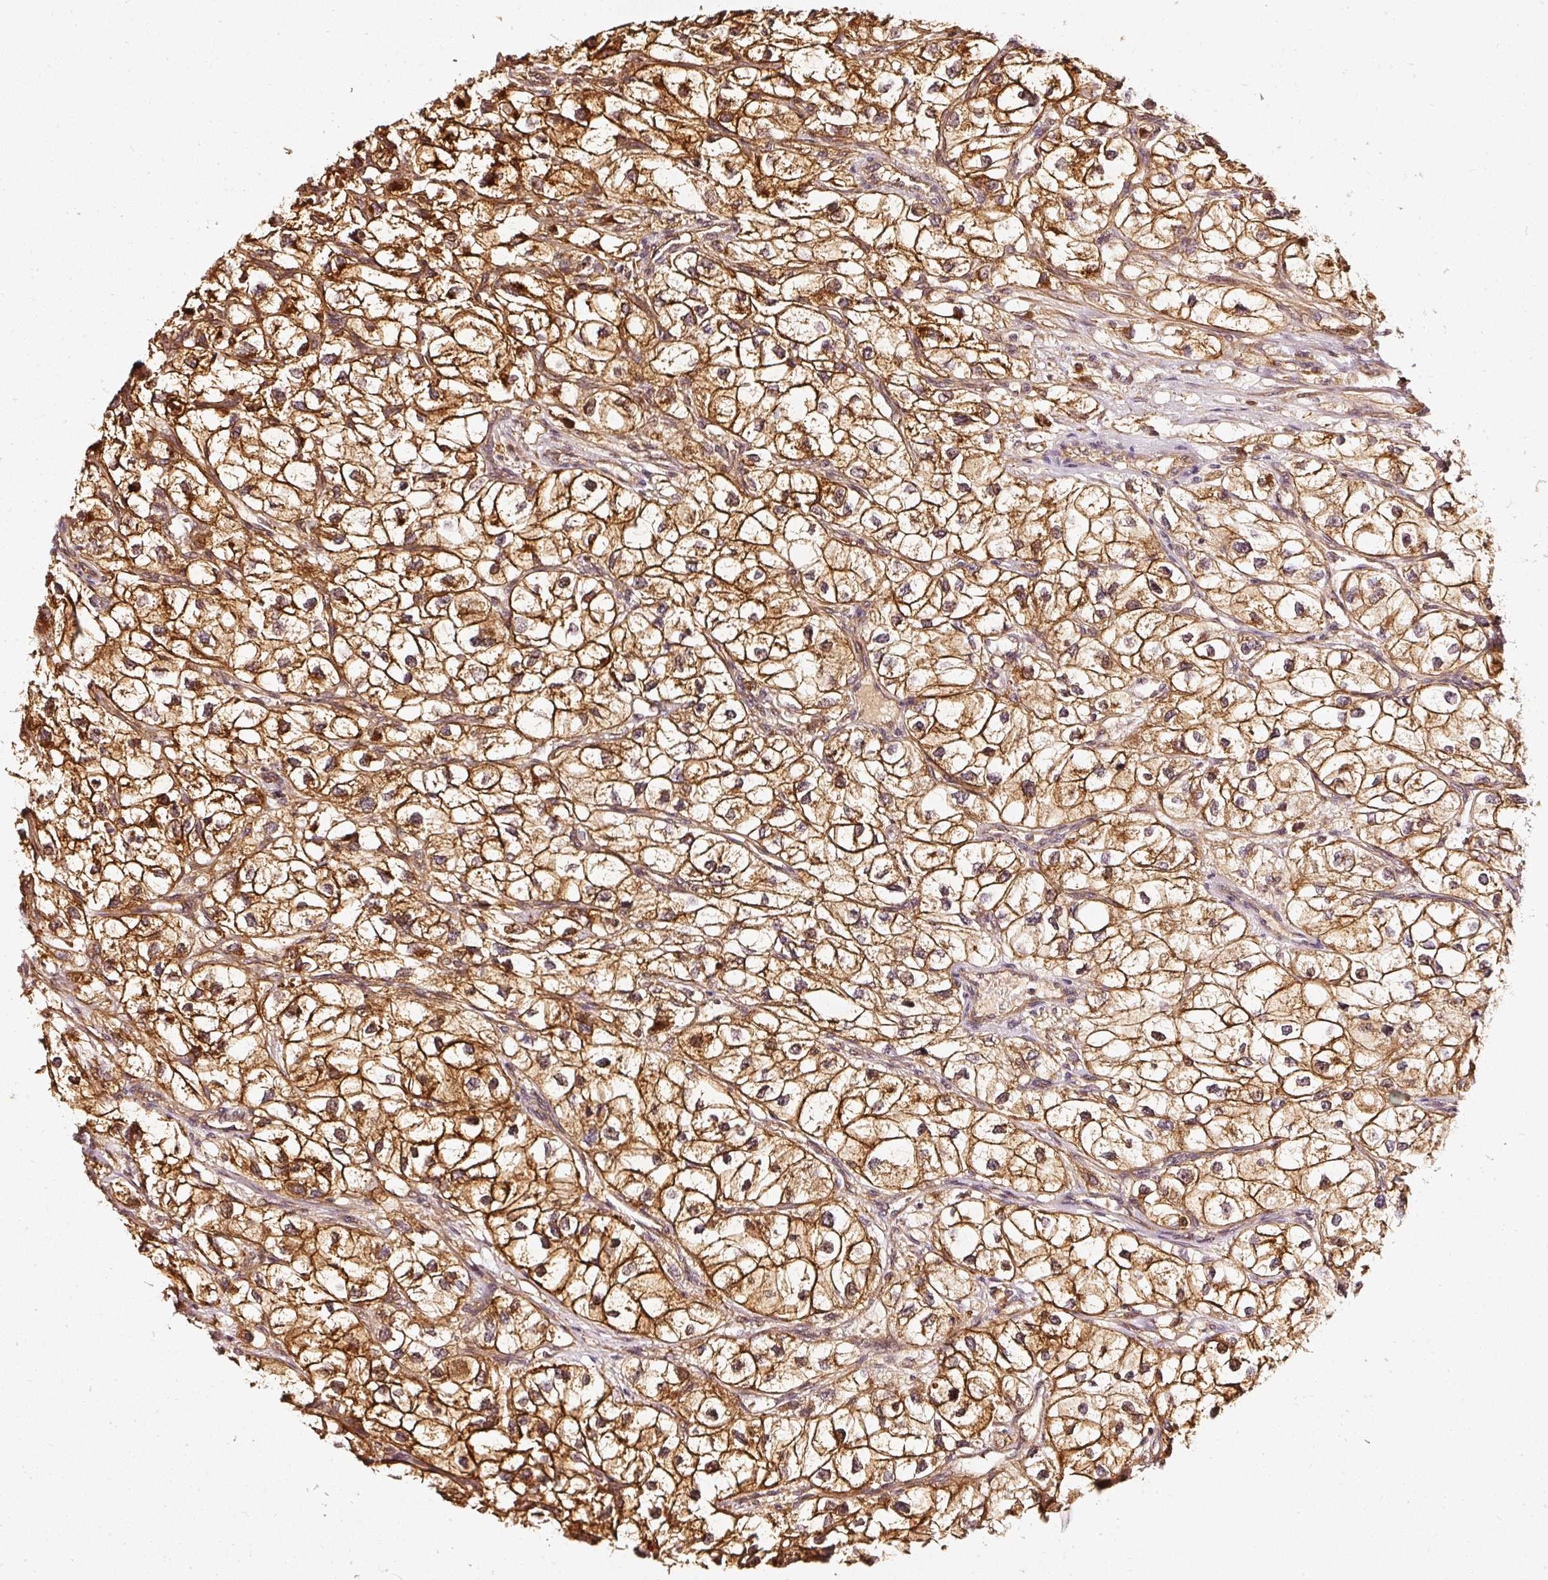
{"staining": {"intensity": "strong", "quantity": ">75%", "location": "cytoplasmic/membranous,nuclear"}, "tissue": "renal cancer", "cell_type": "Tumor cells", "image_type": "cancer", "snomed": [{"axis": "morphology", "description": "Adenocarcinoma, NOS"}, {"axis": "topography", "description": "Kidney"}], "caption": "High-power microscopy captured an immunohistochemistry photomicrograph of renal adenocarcinoma, revealing strong cytoplasmic/membranous and nuclear expression in approximately >75% of tumor cells.", "gene": "ASMTL", "patient": {"sex": "male", "age": 59}}